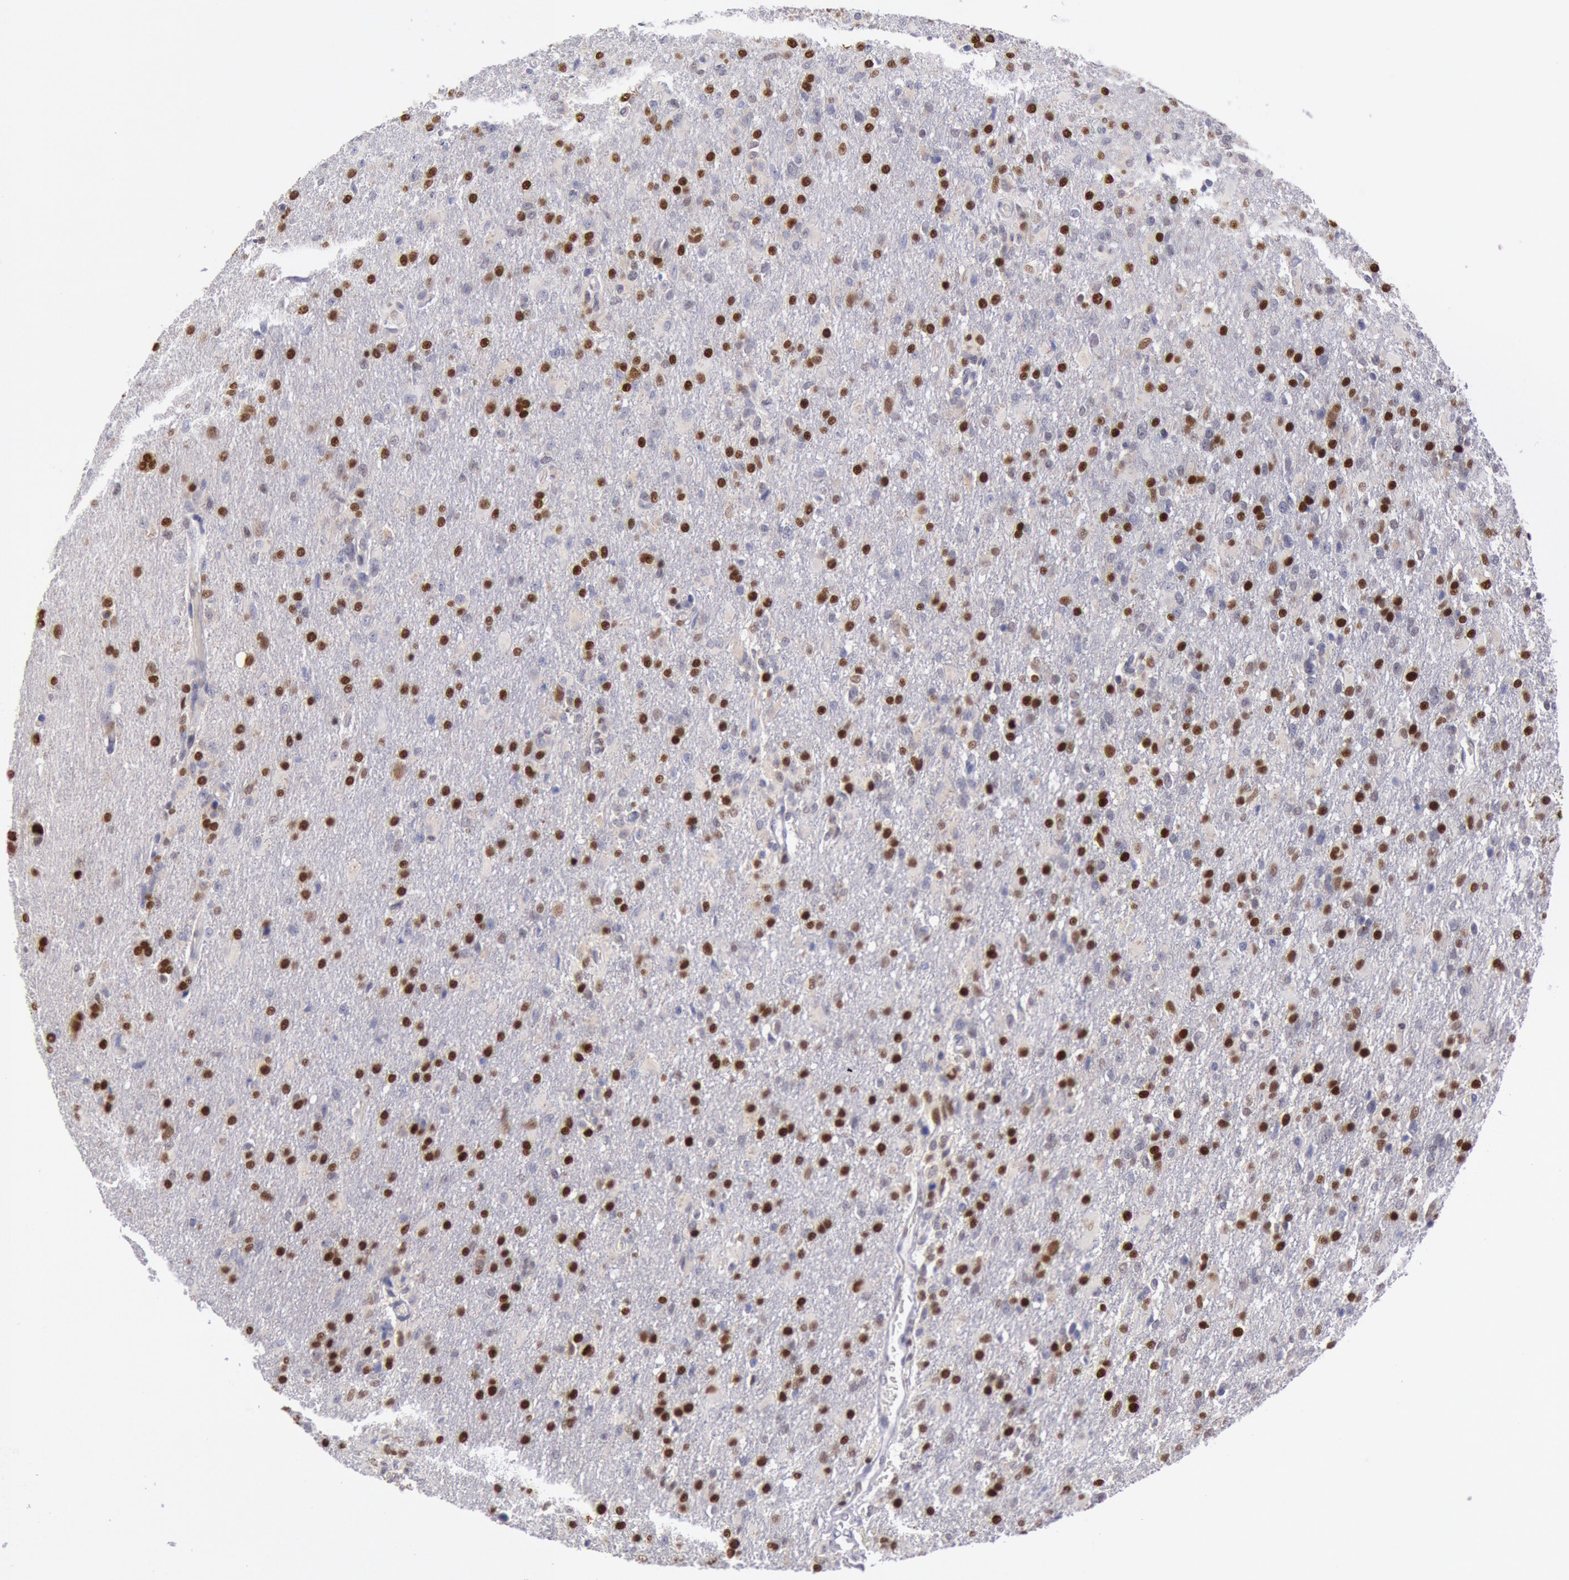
{"staining": {"intensity": "strong", "quantity": "25%-75%", "location": "nuclear"}, "tissue": "glioma", "cell_type": "Tumor cells", "image_type": "cancer", "snomed": [{"axis": "morphology", "description": "Glioma, malignant, High grade"}, {"axis": "topography", "description": "Brain"}], "caption": "Protein expression analysis of human glioma reveals strong nuclear positivity in approximately 25%-75% of tumor cells.", "gene": "RPS6KA5", "patient": {"sex": "male", "age": 68}}